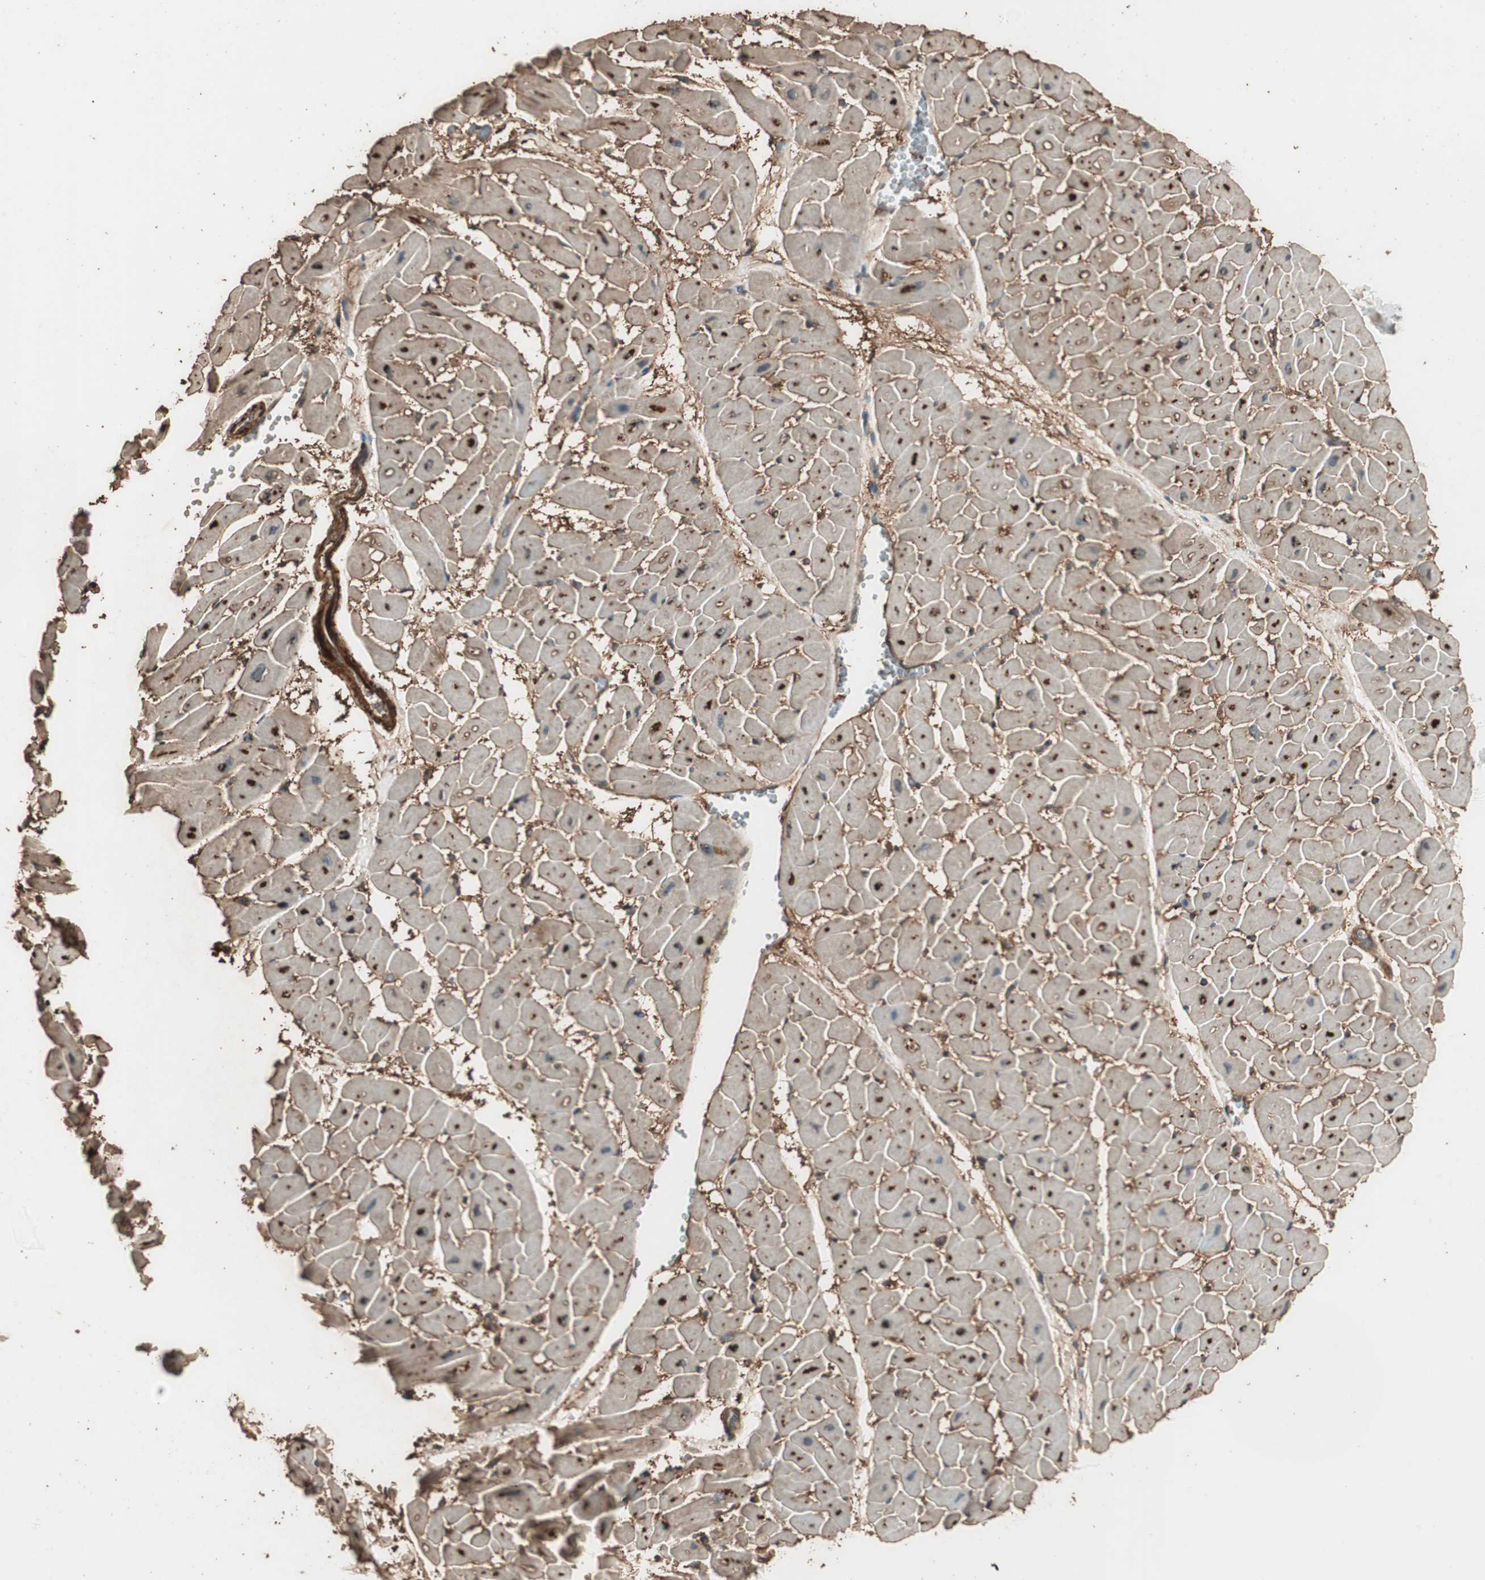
{"staining": {"intensity": "moderate", "quantity": "<25%", "location": "cytoplasmic/membranous"}, "tissue": "heart muscle", "cell_type": "Cardiomyocytes", "image_type": "normal", "snomed": [{"axis": "morphology", "description": "Normal tissue, NOS"}, {"axis": "topography", "description": "Heart"}], "caption": "Immunohistochemistry (DAB (3,3'-diaminobenzidine)) staining of normal heart muscle shows moderate cytoplasmic/membranous protein positivity in approximately <25% of cardiomyocytes. The staining was performed using DAB (3,3'-diaminobenzidine), with brown indicating positive protein expression. Nuclei are stained blue with hematoxylin.", "gene": "CCN4", "patient": {"sex": "male", "age": 45}}